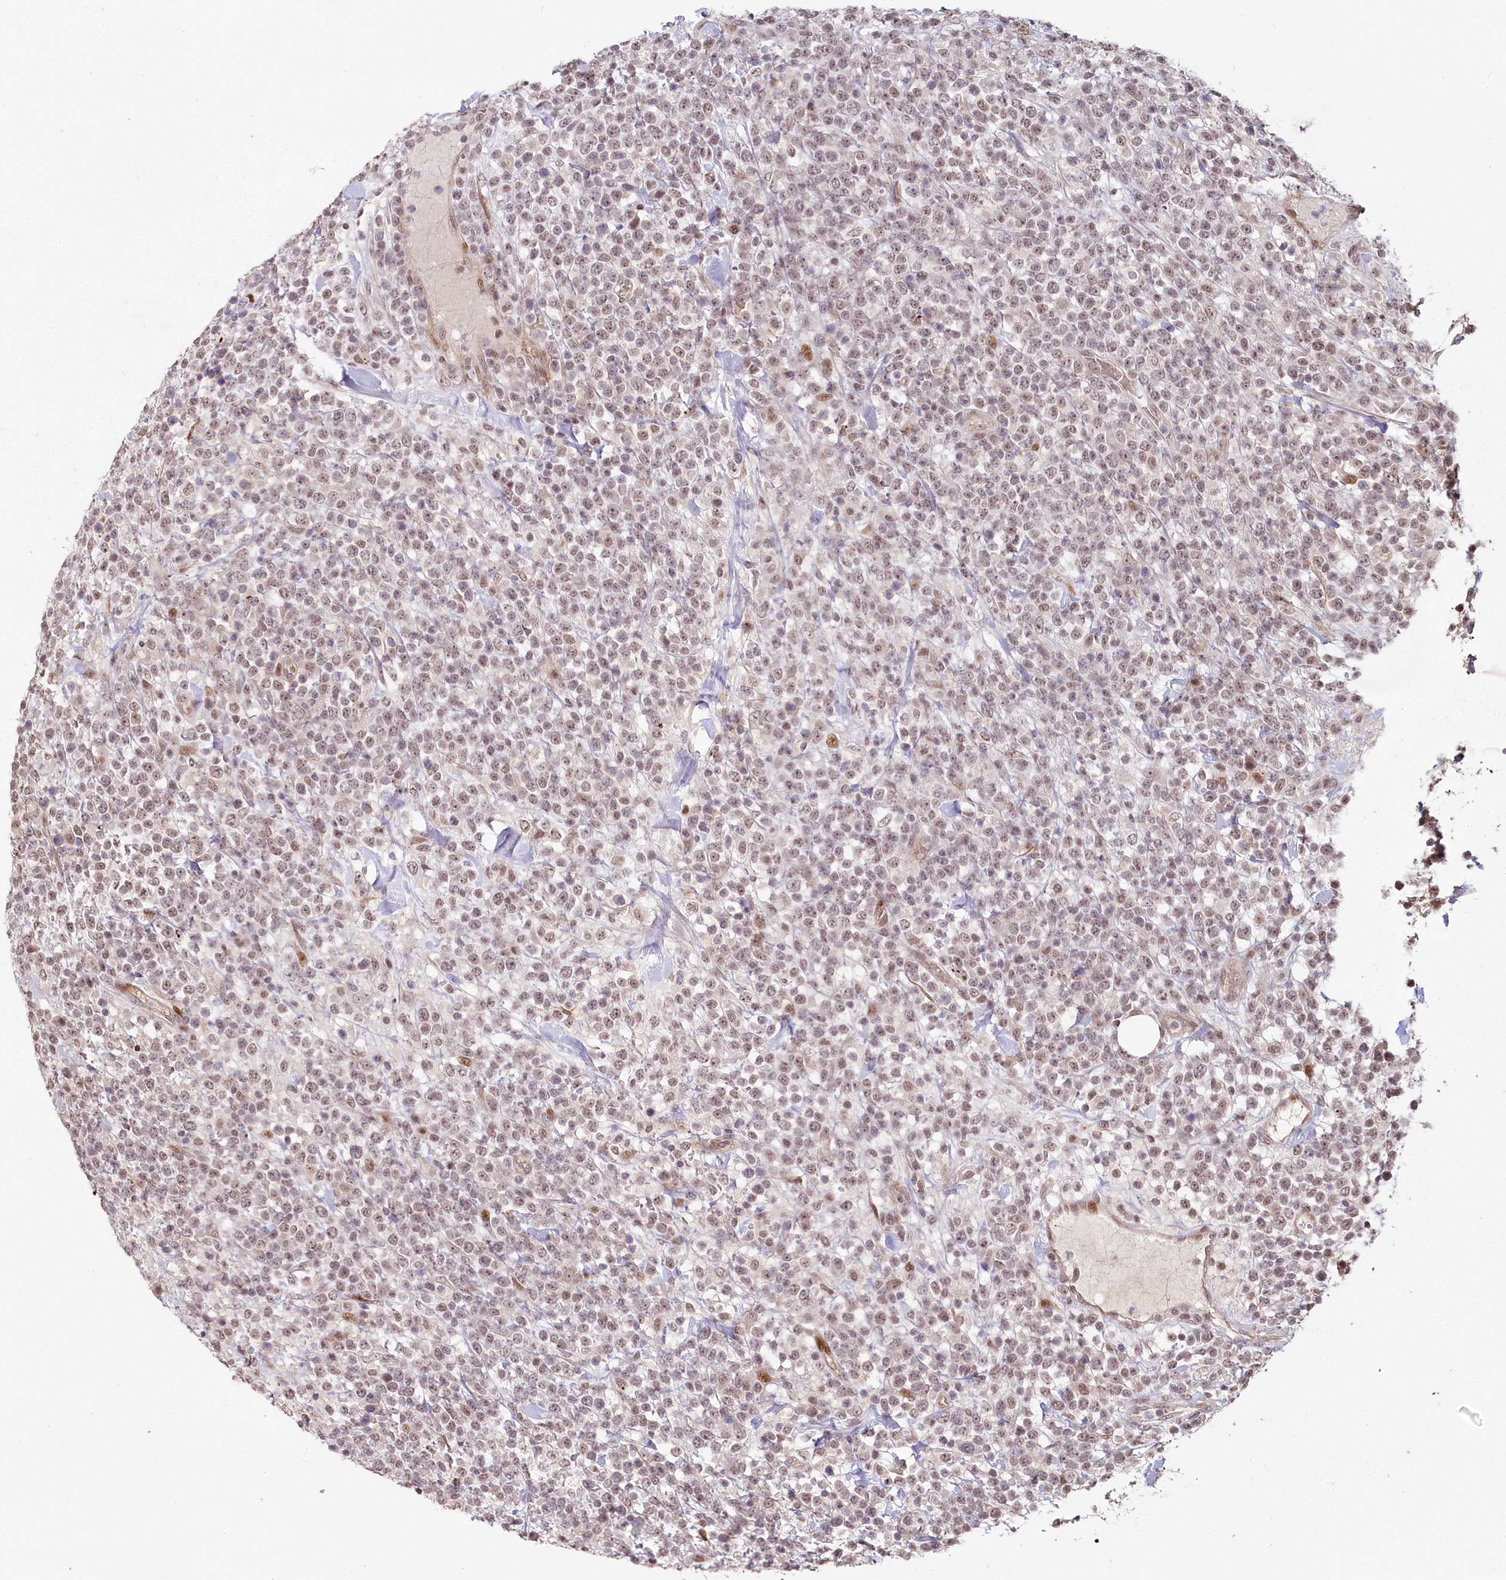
{"staining": {"intensity": "weak", "quantity": "25%-75%", "location": "nuclear"}, "tissue": "lymphoma", "cell_type": "Tumor cells", "image_type": "cancer", "snomed": [{"axis": "morphology", "description": "Malignant lymphoma, non-Hodgkin's type, High grade"}, {"axis": "topography", "description": "Colon"}], "caption": "Tumor cells exhibit weak nuclear positivity in approximately 25%-75% of cells in lymphoma.", "gene": "FAM204A", "patient": {"sex": "female", "age": 53}}